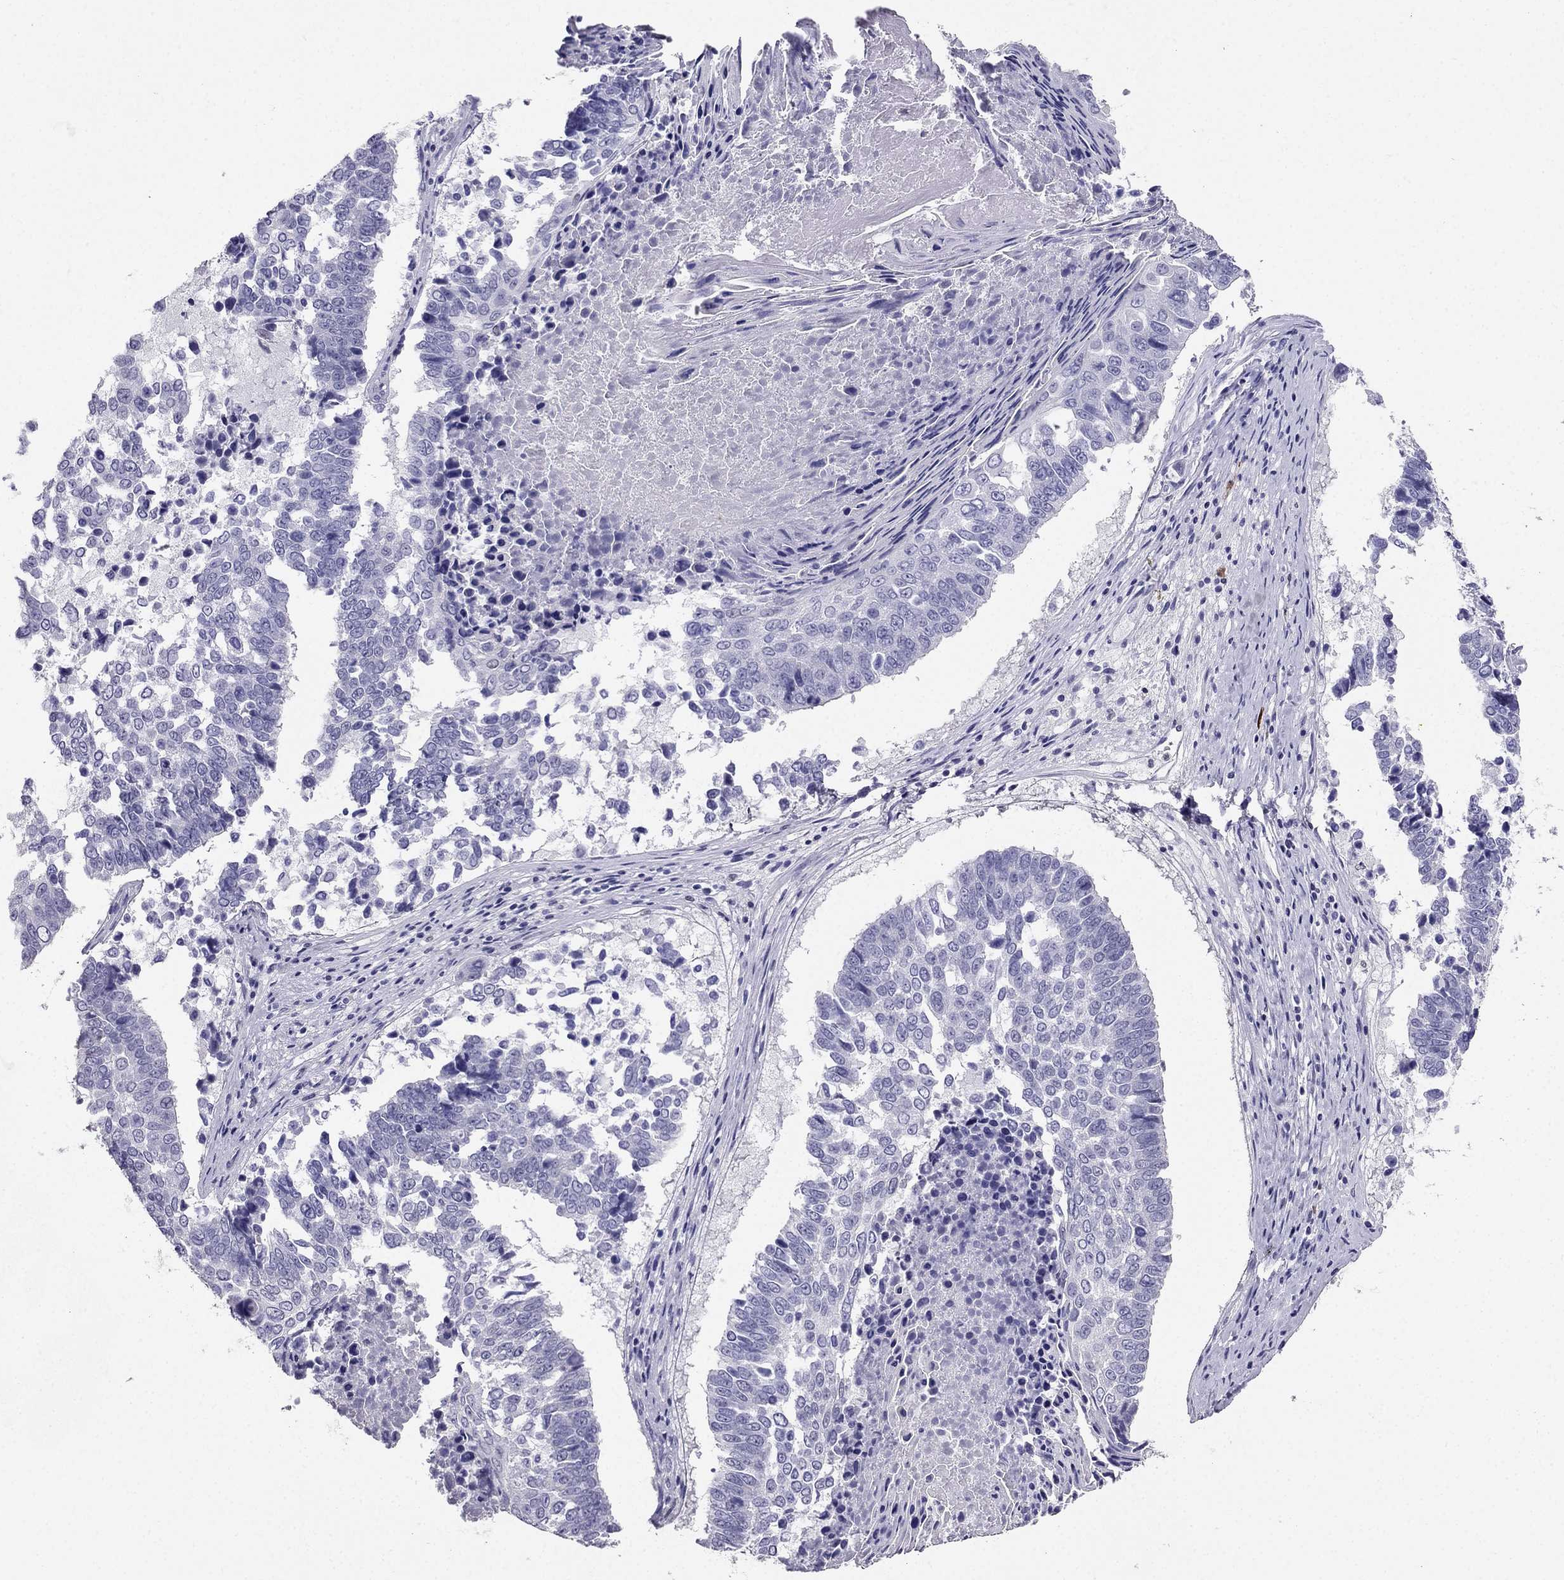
{"staining": {"intensity": "negative", "quantity": "none", "location": "none"}, "tissue": "lung cancer", "cell_type": "Tumor cells", "image_type": "cancer", "snomed": [{"axis": "morphology", "description": "Squamous cell carcinoma, NOS"}, {"axis": "topography", "description": "Lung"}], "caption": "Tumor cells show no significant protein expression in lung squamous cell carcinoma.", "gene": "ARID3A", "patient": {"sex": "male", "age": 73}}